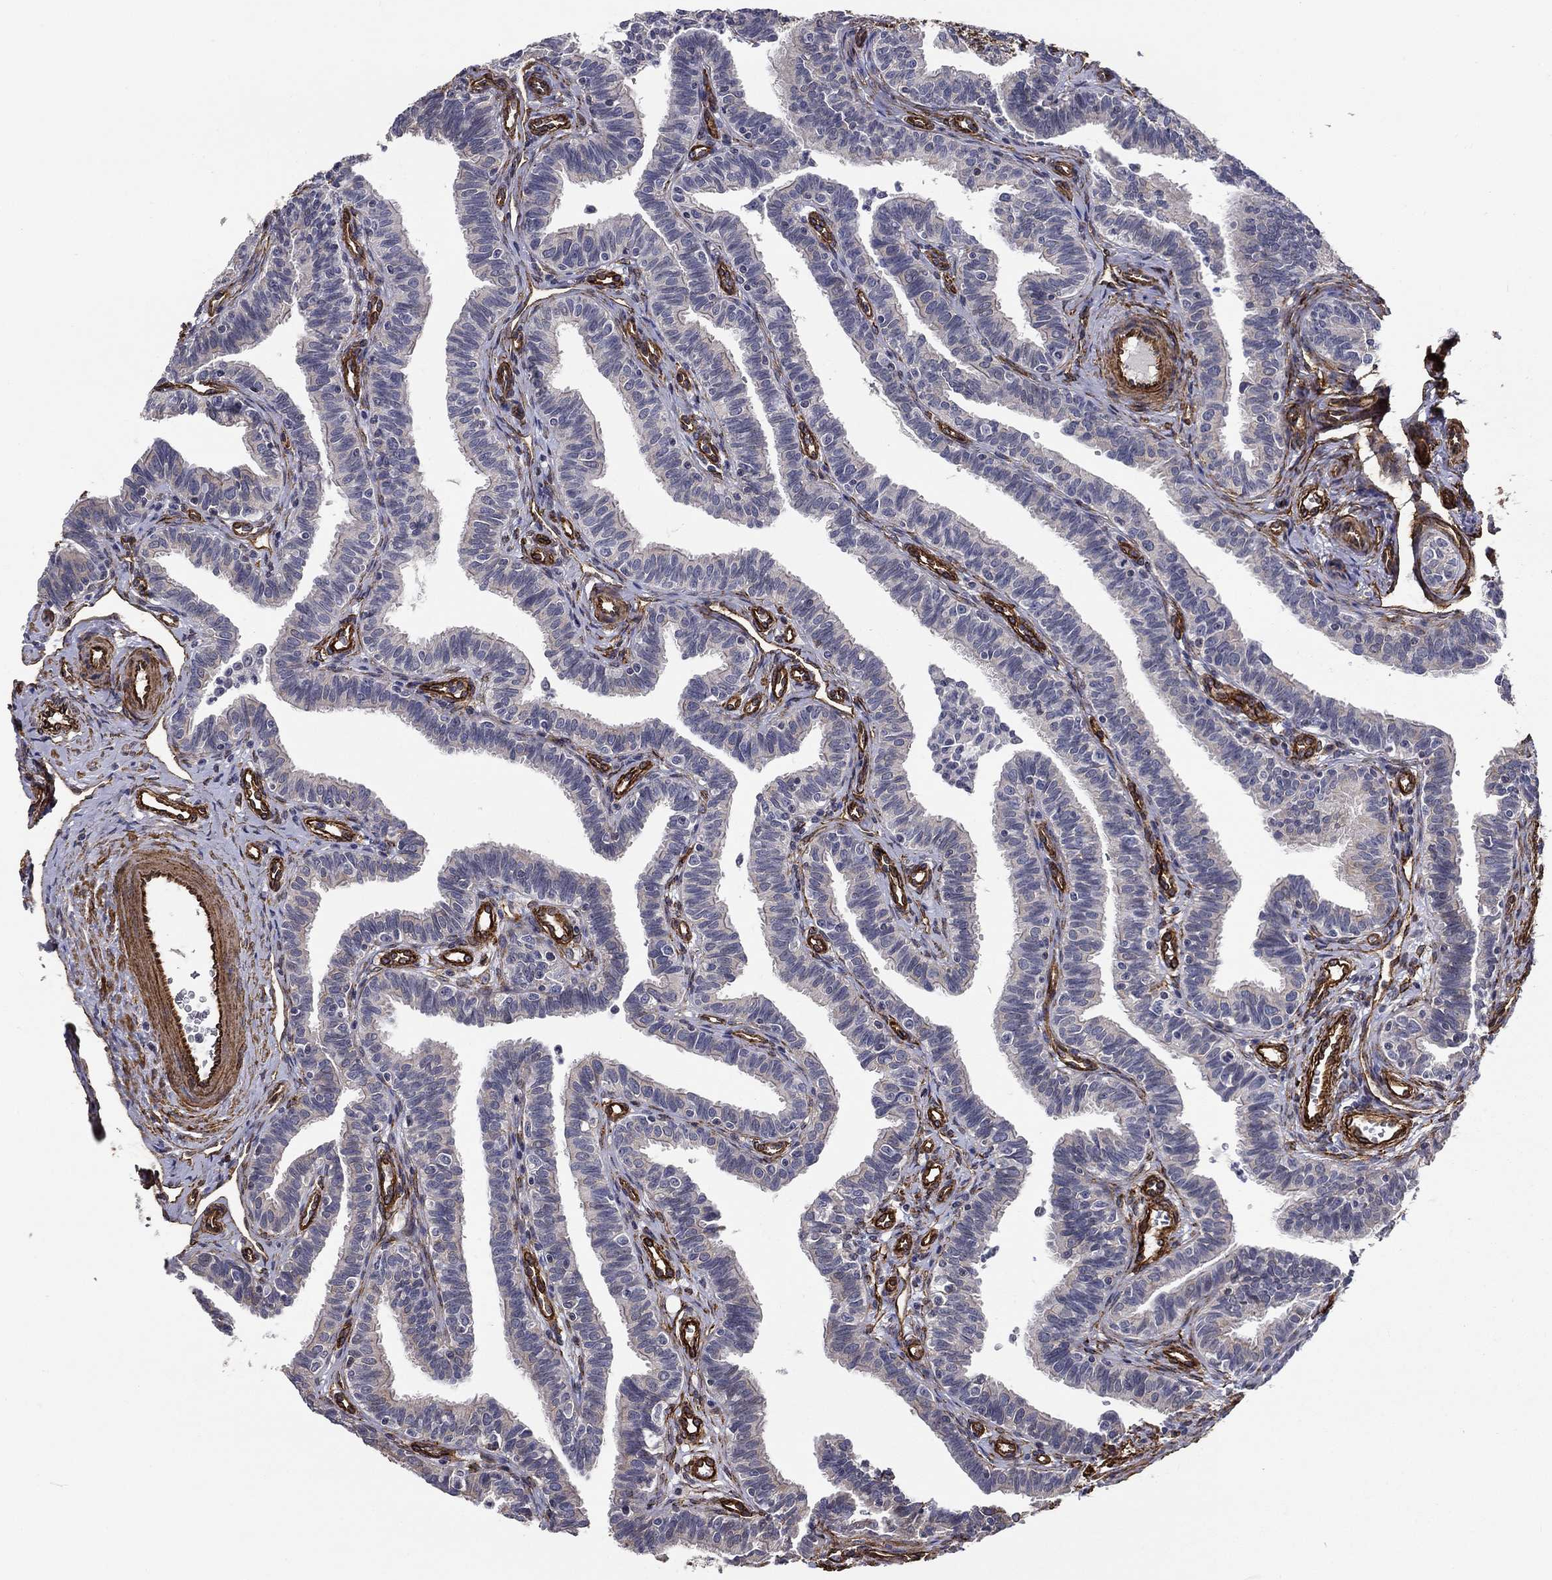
{"staining": {"intensity": "negative", "quantity": "none", "location": "none"}, "tissue": "fallopian tube", "cell_type": "Glandular cells", "image_type": "normal", "snomed": [{"axis": "morphology", "description": "Normal tissue, NOS"}, {"axis": "topography", "description": "Fallopian tube"}], "caption": "Unremarkable fallopian tube was stained to show a protein in brown. There is no significant staining in glandular cells. (DAB immunohistochemistry with hematoxylin counter stain).", "gene": "SYNC", "patient": {"sex": "female", "age": 36}}